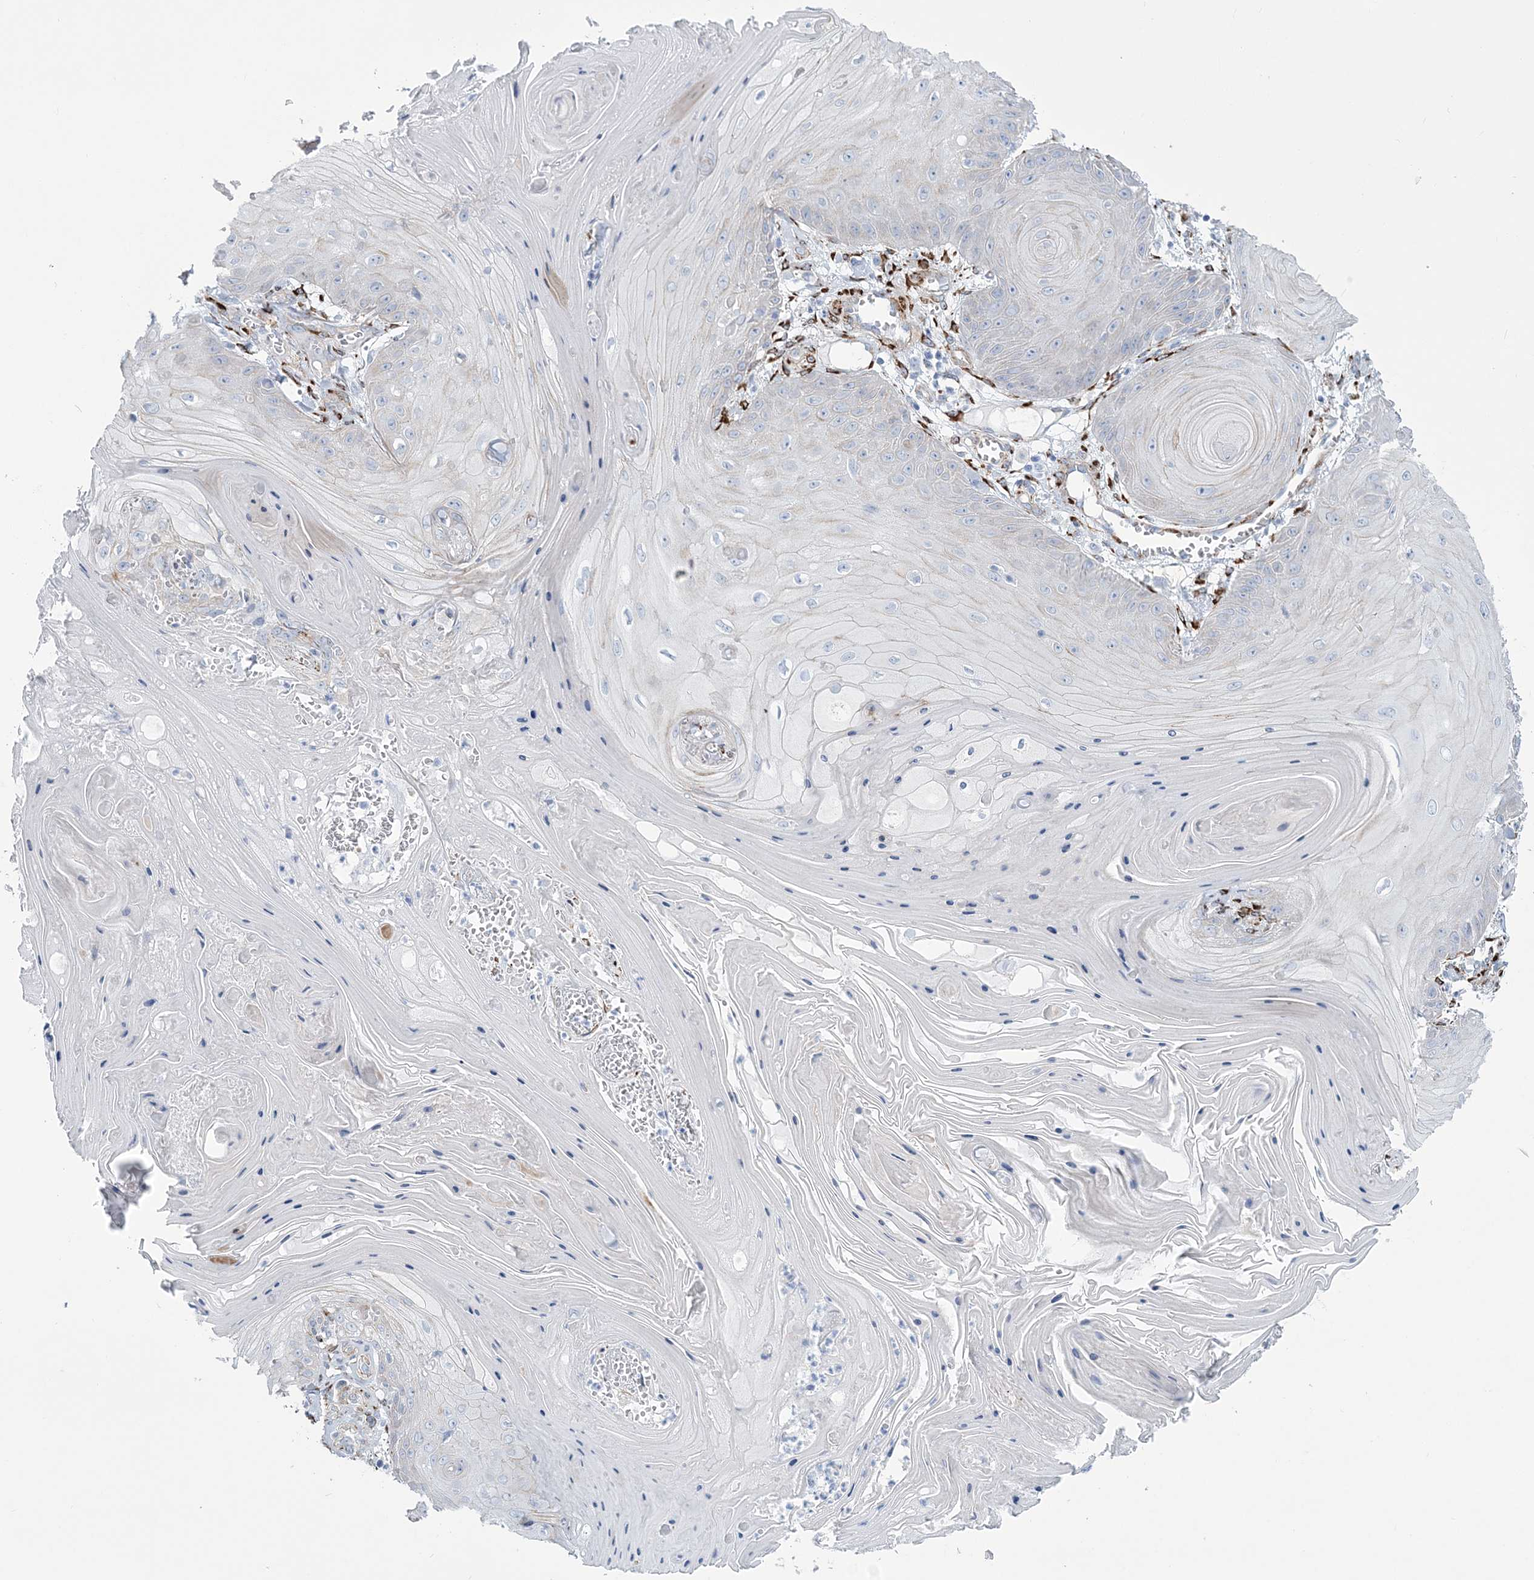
{"staining": {"intensity": "negative", "quantity": "none", "location": "none"}, "tissue": "skin cancer", "cell_type": "Tumor cells", "image_type": "cancer", "snomed": [{"axis": "morphology", "description": "Squamous cell carcinoma, NOS"}, {"axis": "topography", "description": "Skin"}], "caption": "Squamous cell carcinoma (skin) was stained to show a protein in brown. There is no significant staining in tumor cells.", "gene": "RAB11FIP5", "patient": {"sex": "male", "age": 74}}